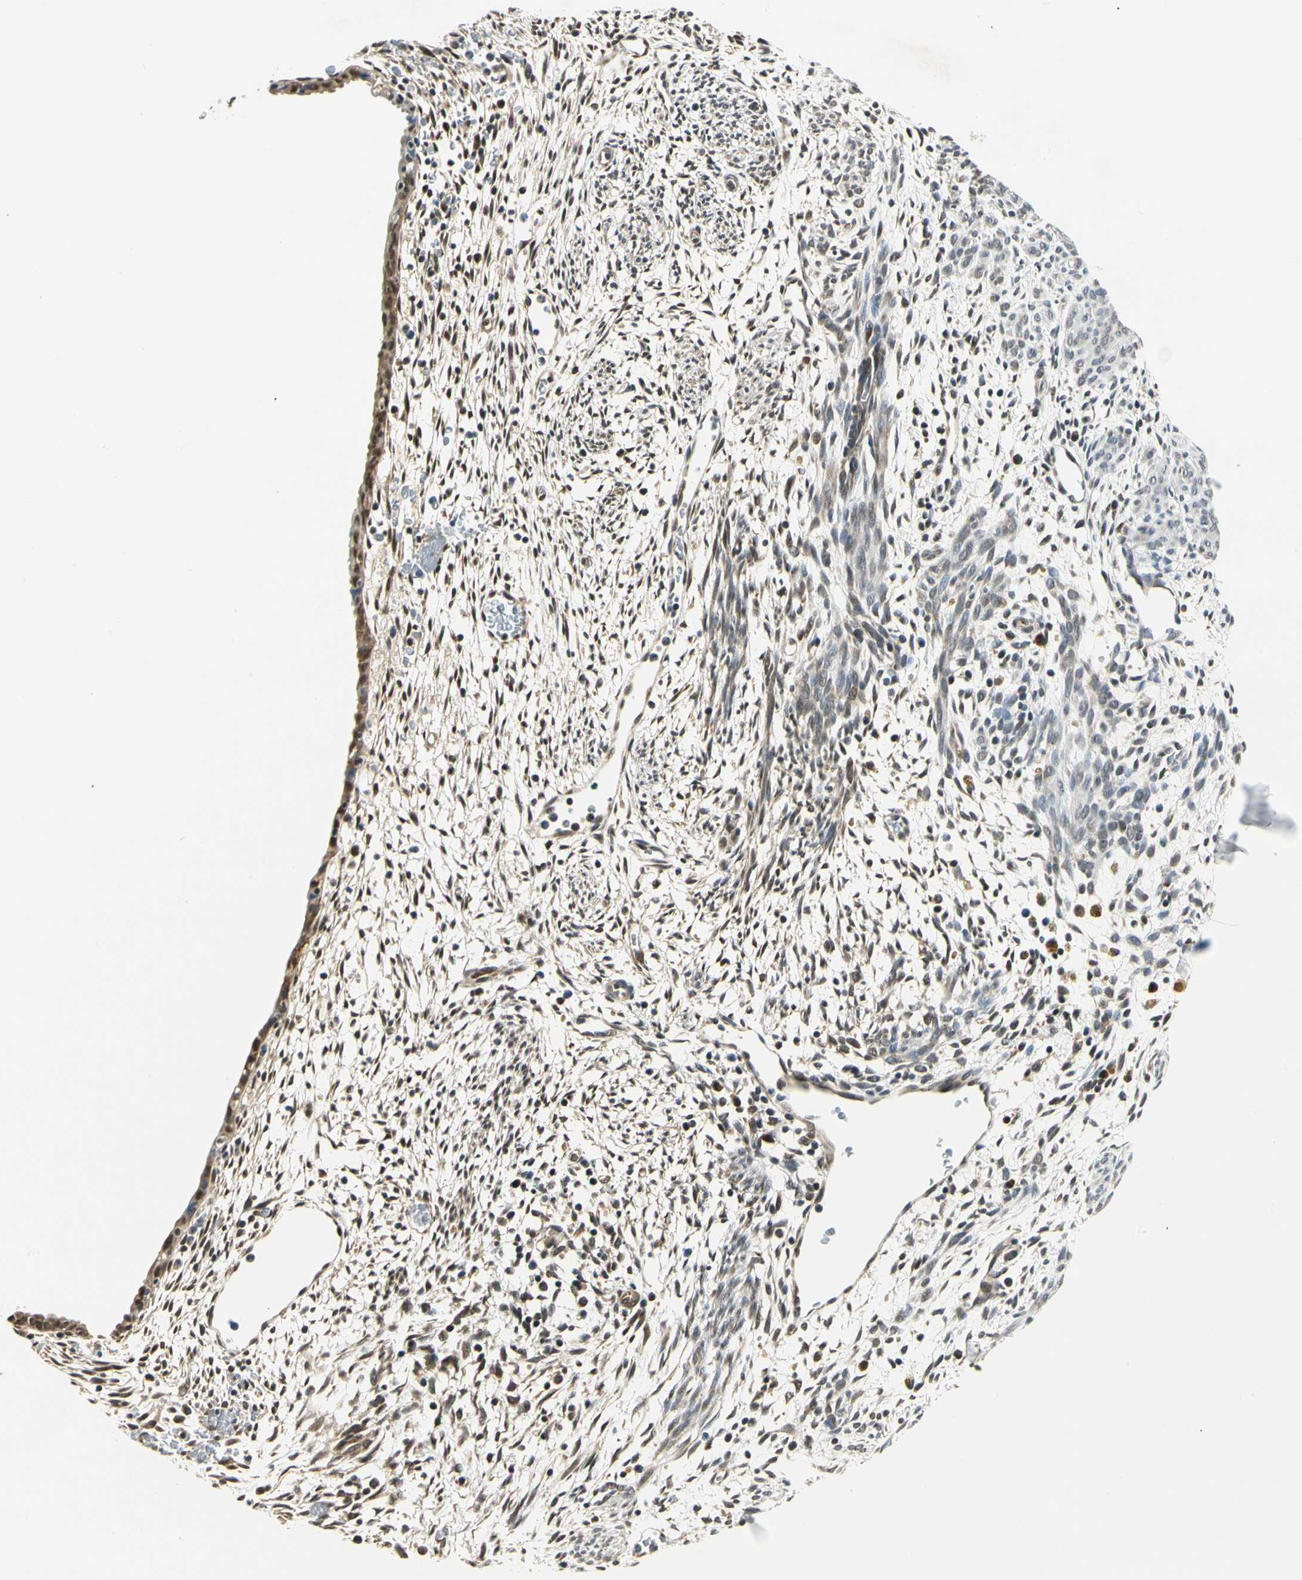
{"staining": {"intensity": "negative", "quantity": "none", "location": "none"}, "tissue": "endometrium", "cell_type": "Cells in endometrial stroma", "image_type": "normal", "snomed": [{"axis": "morphology", "description": "Normal tissue, NOS"}, {"axis": "morphology", "description": "Atrophy, NOS"}, {"axis": "topography", "description": "Uterus"}, {"axis": "topography", "description": "Endometrium"}], "caption": "Immunohistochemical staining of unremarkable endometrium demonstrates no significant staining in cells in endometrial stroma. (DAB (3,3'-diaminobenzidine) IHC visualized using brightfield microscopy, high magnification).", "gene": "PDK2", "patient": {"sex": "female", "age": 68}}